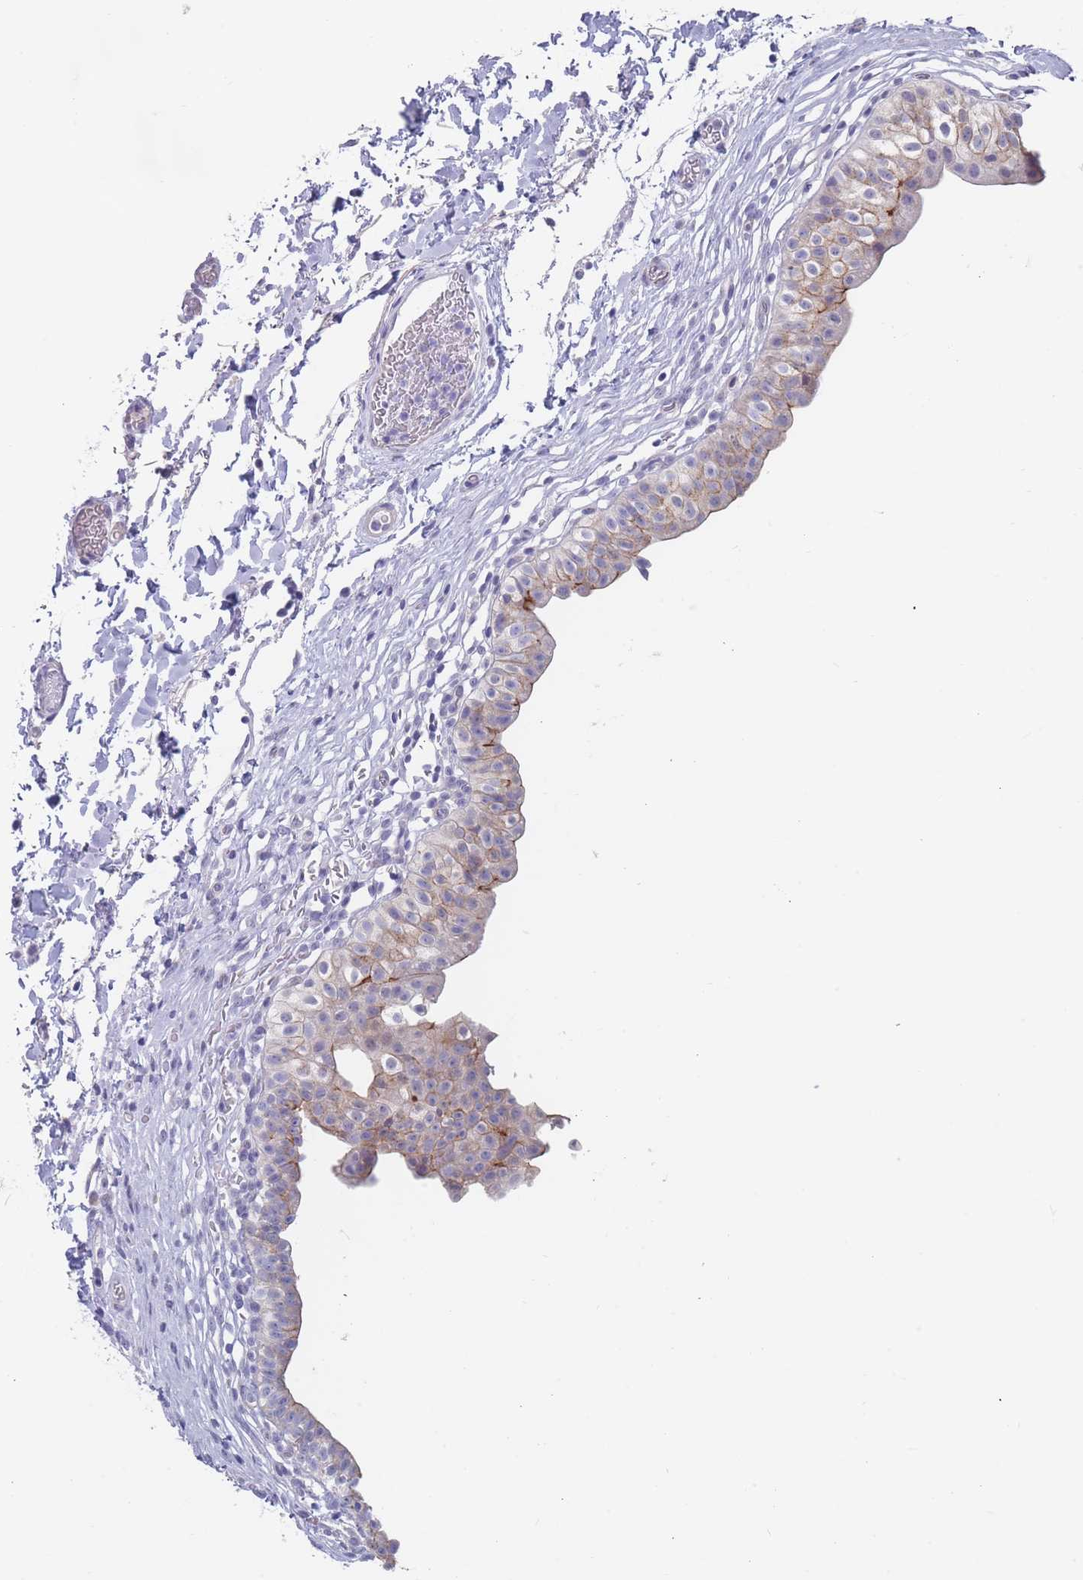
{"staining": {"intensity": "moderate", "quantity": "<25%", "location": "cytoplasmic/membranous"}, "tissue": "urinary bladder", "cell_type": "Urothelial cells", "image_type": "normal", "snomed": [{"axis": "morphology", "description": "Normal tissue, NOS"}, {"axis": "topography", "description": "Urinary bladder"}, {"axis": "topography", "description": "Peripheral nerve tissue"}], "caption": "Protein analysis of normal urinary bladder demonstrates moderate cytoplasmic/membranous positivity in approximately <25% of urothelial cells. (Stains: DAB (3,3'-diaminobenzidine) in brown, nuclei in blue, Microscopy: brightfield microscopy at high magnification).", "gene": "PIGU", "patient": {"sex": "male", "age": 55}}